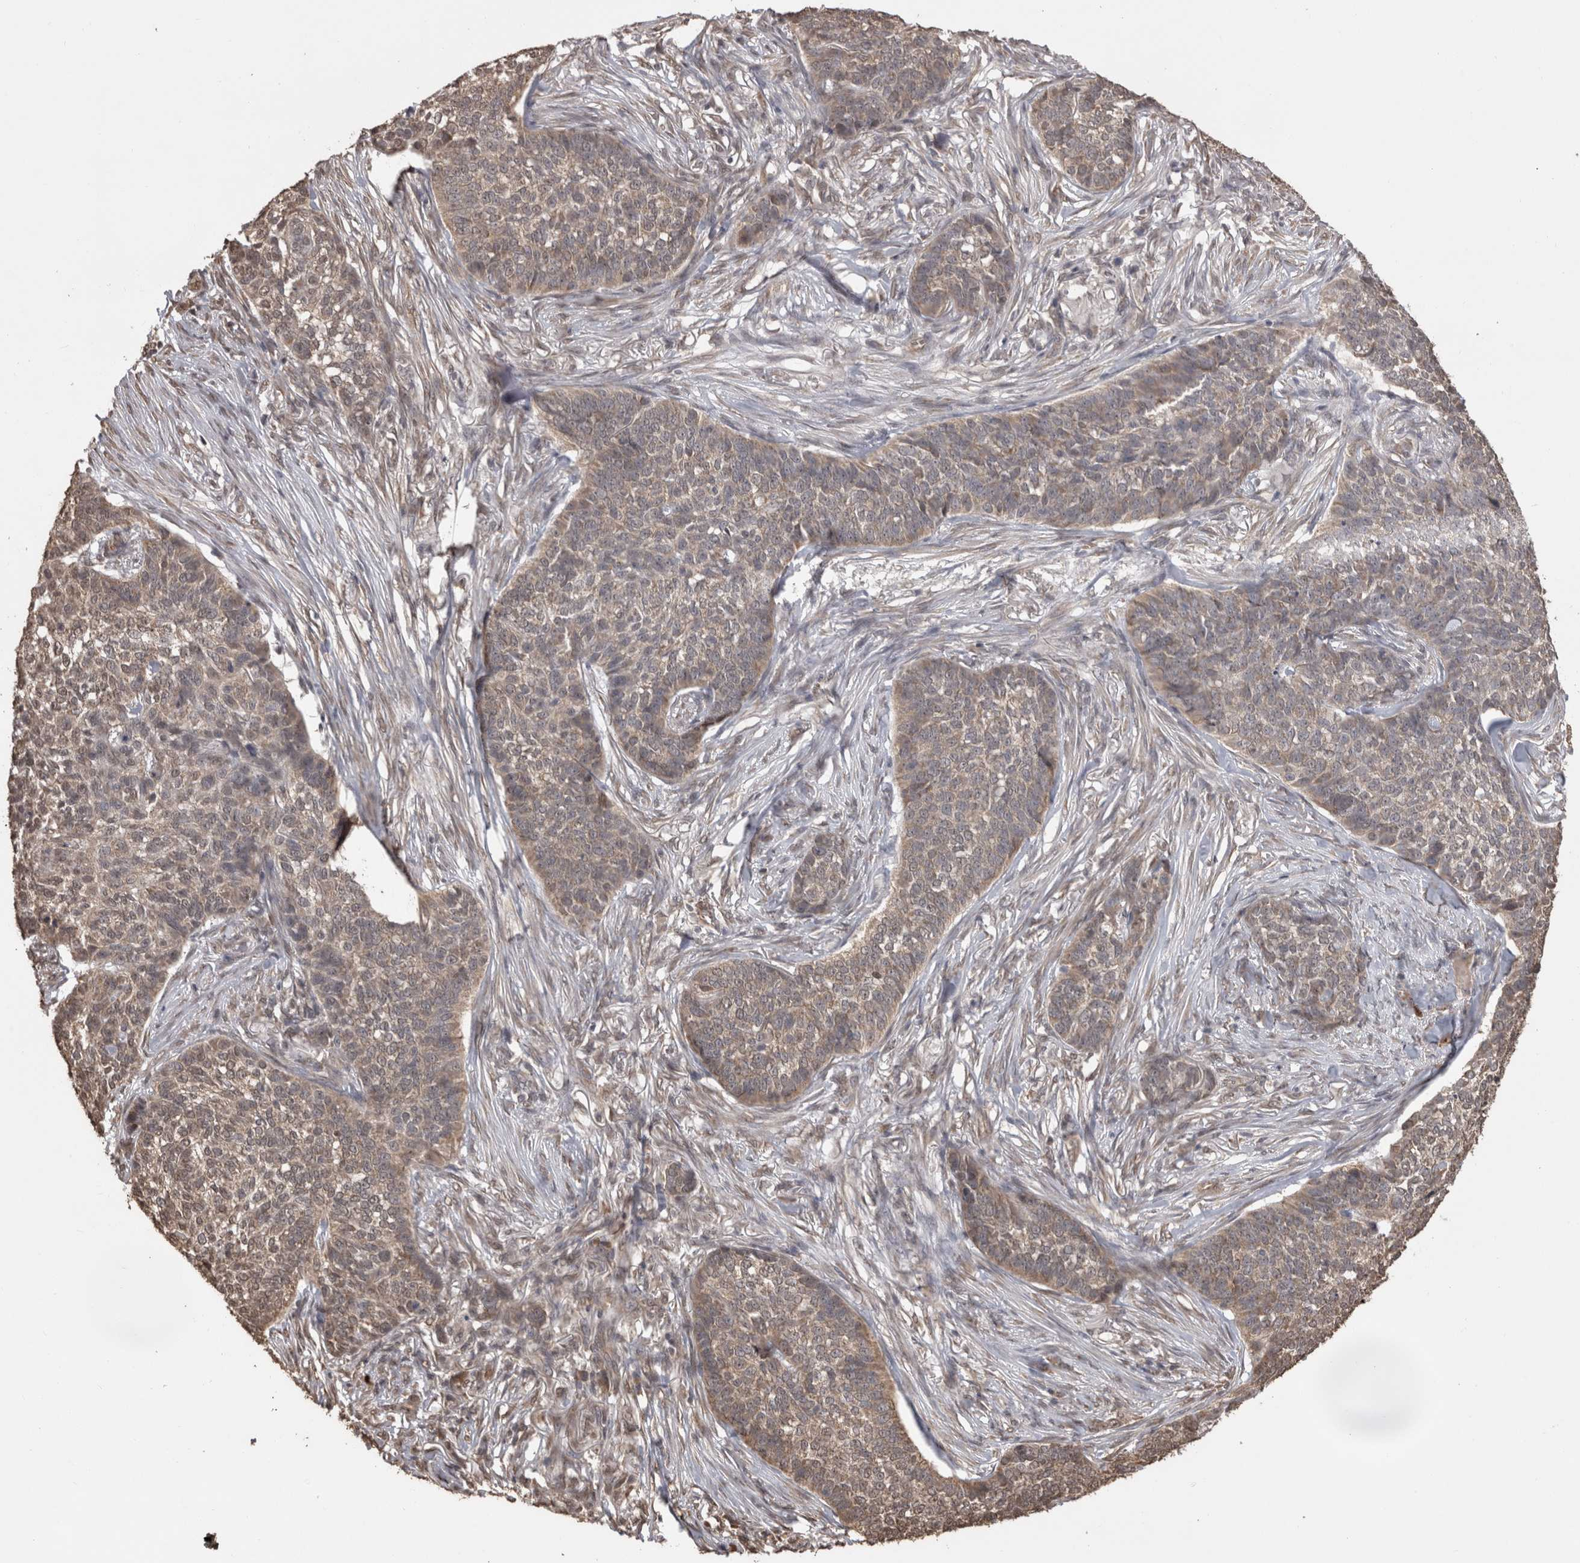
{"staining": {"intensity": "weak", "quantity": "25%-75%", "location": "cytoplasmic/membranous"}, "tissue": "skin cancer", "cell_type": "Tumor cells", "image_type": "cancer", "snomed": [{"axis": "morphology", "description": "Basal cell carcinoma"}, {"axis": "topography", "description": "Skin"}], "caption": "High-magnification brightfield microscopy of skin cancer stained with DAB (3,3'-diaminobenzidine) (brown) and counterstained with hematoxylin (blue). tumor cells exhibit weak cytoplasmic/membranous staining is appreciated in about25%-75% of cells. The protein is stained brown, and the nuclei are stained in blue (DAB (3,3'-diaminobenzidine) IHC with brightfield microscopy, high magnification).", "gene": "PAK4", "patient": {"sex": "male", "age": 85}}